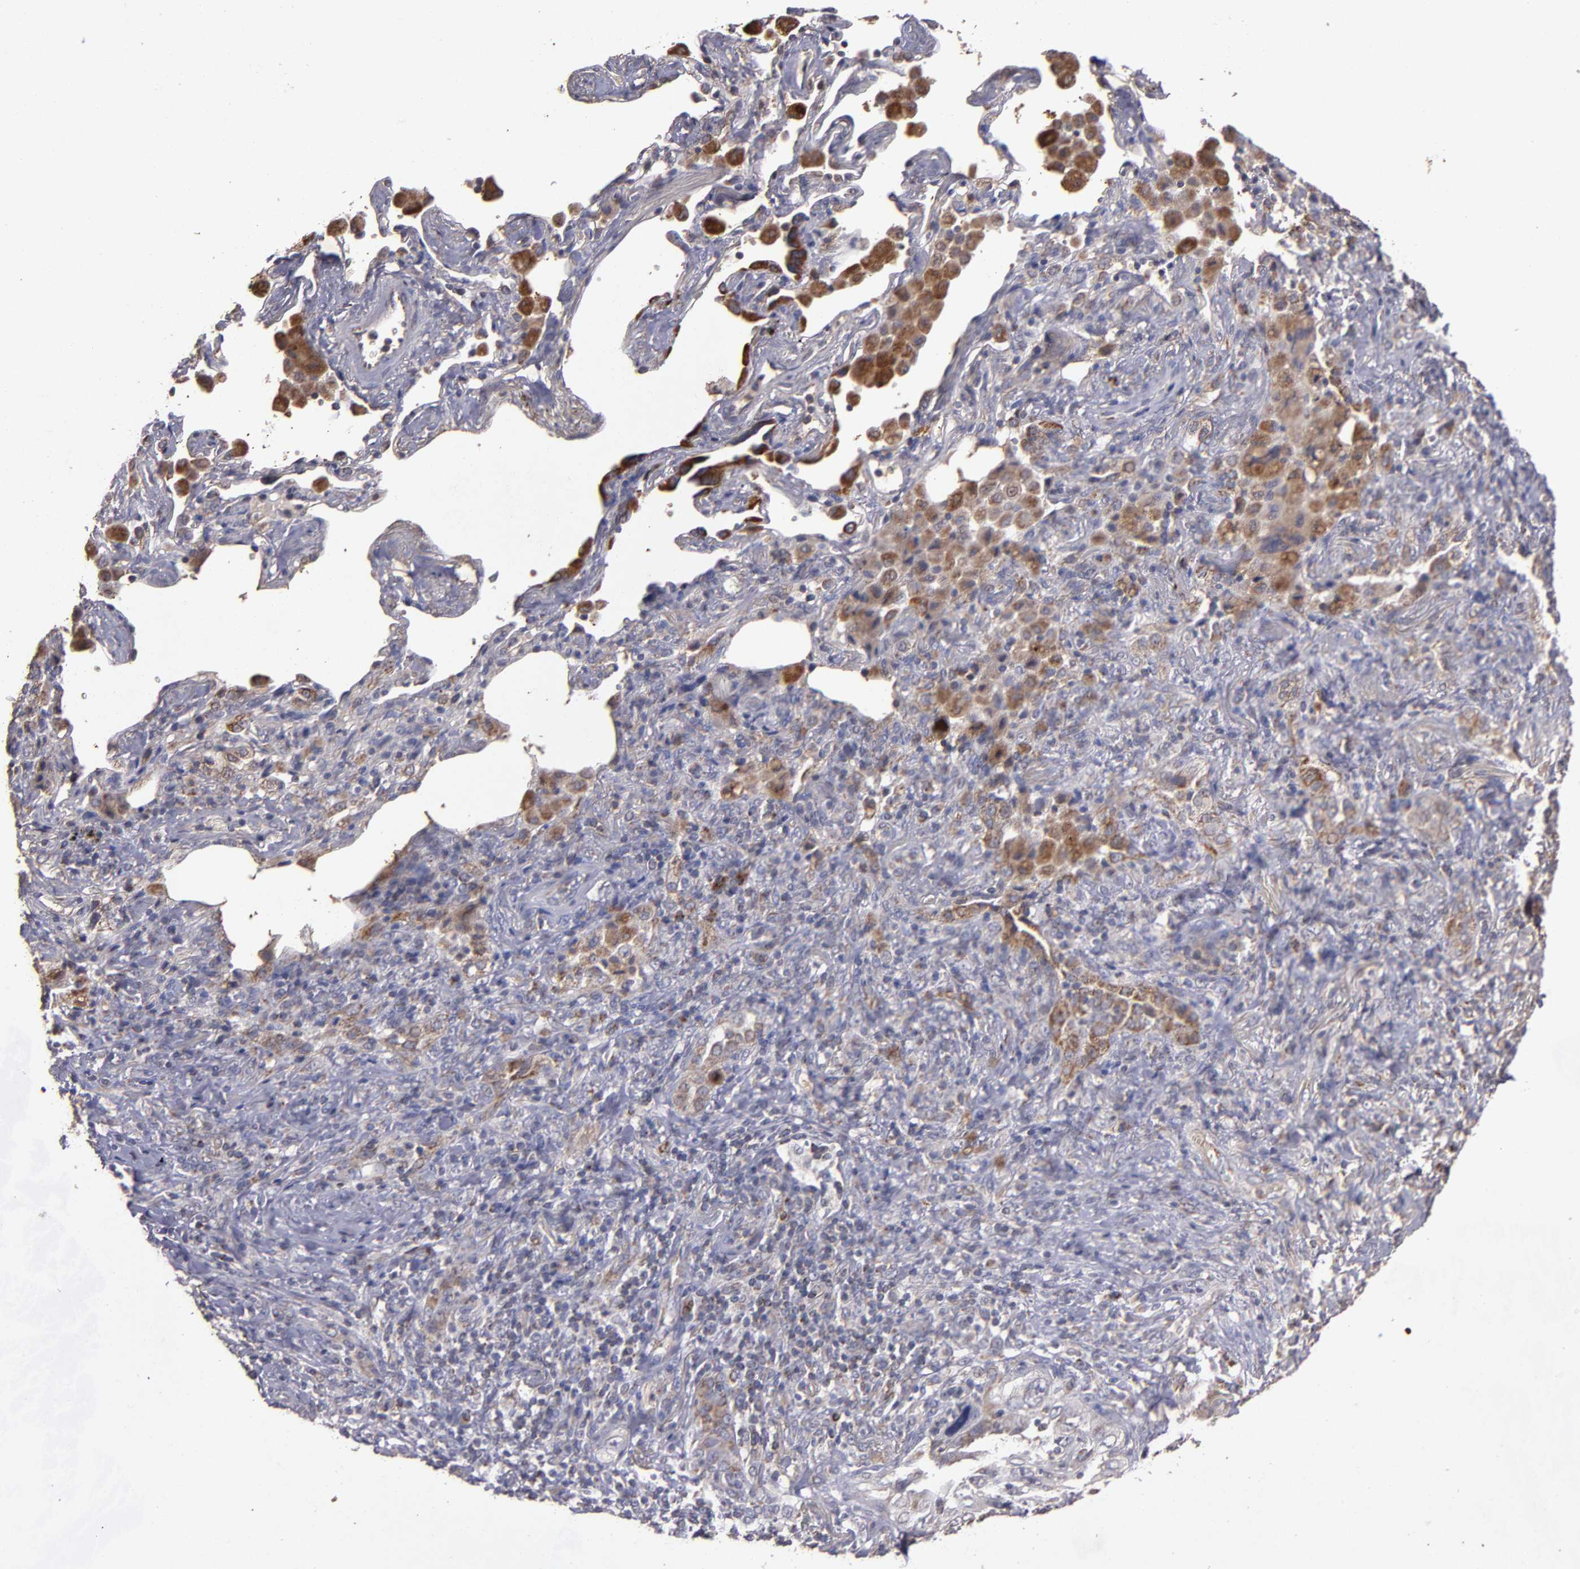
{"staining": {"intensity": "weak", "quantity": ">75%", "location": "cytoplasmic/membranous"}, "tissue": "lung cancer", "cell_type": "Tumor cells", "image_type": "cancer", "snomed": [{"axis": "morphology", "description": "Squamous cell carcinoma, NOS"}, {"axis": "topography", "description": "Lung"}], "caption": "Protein staining displays weak cytoplasmic/membranous expression in about >75% of tumor cells in lung squamous cell carcinoma. The staining was performed using DAB to visualize the protein expression in brown, while the nuclei were stained in blue with hematoxylin (Magnification: 20x).", "gene": "TIMM9", "patient": {"sex": "female", "age": 67}}